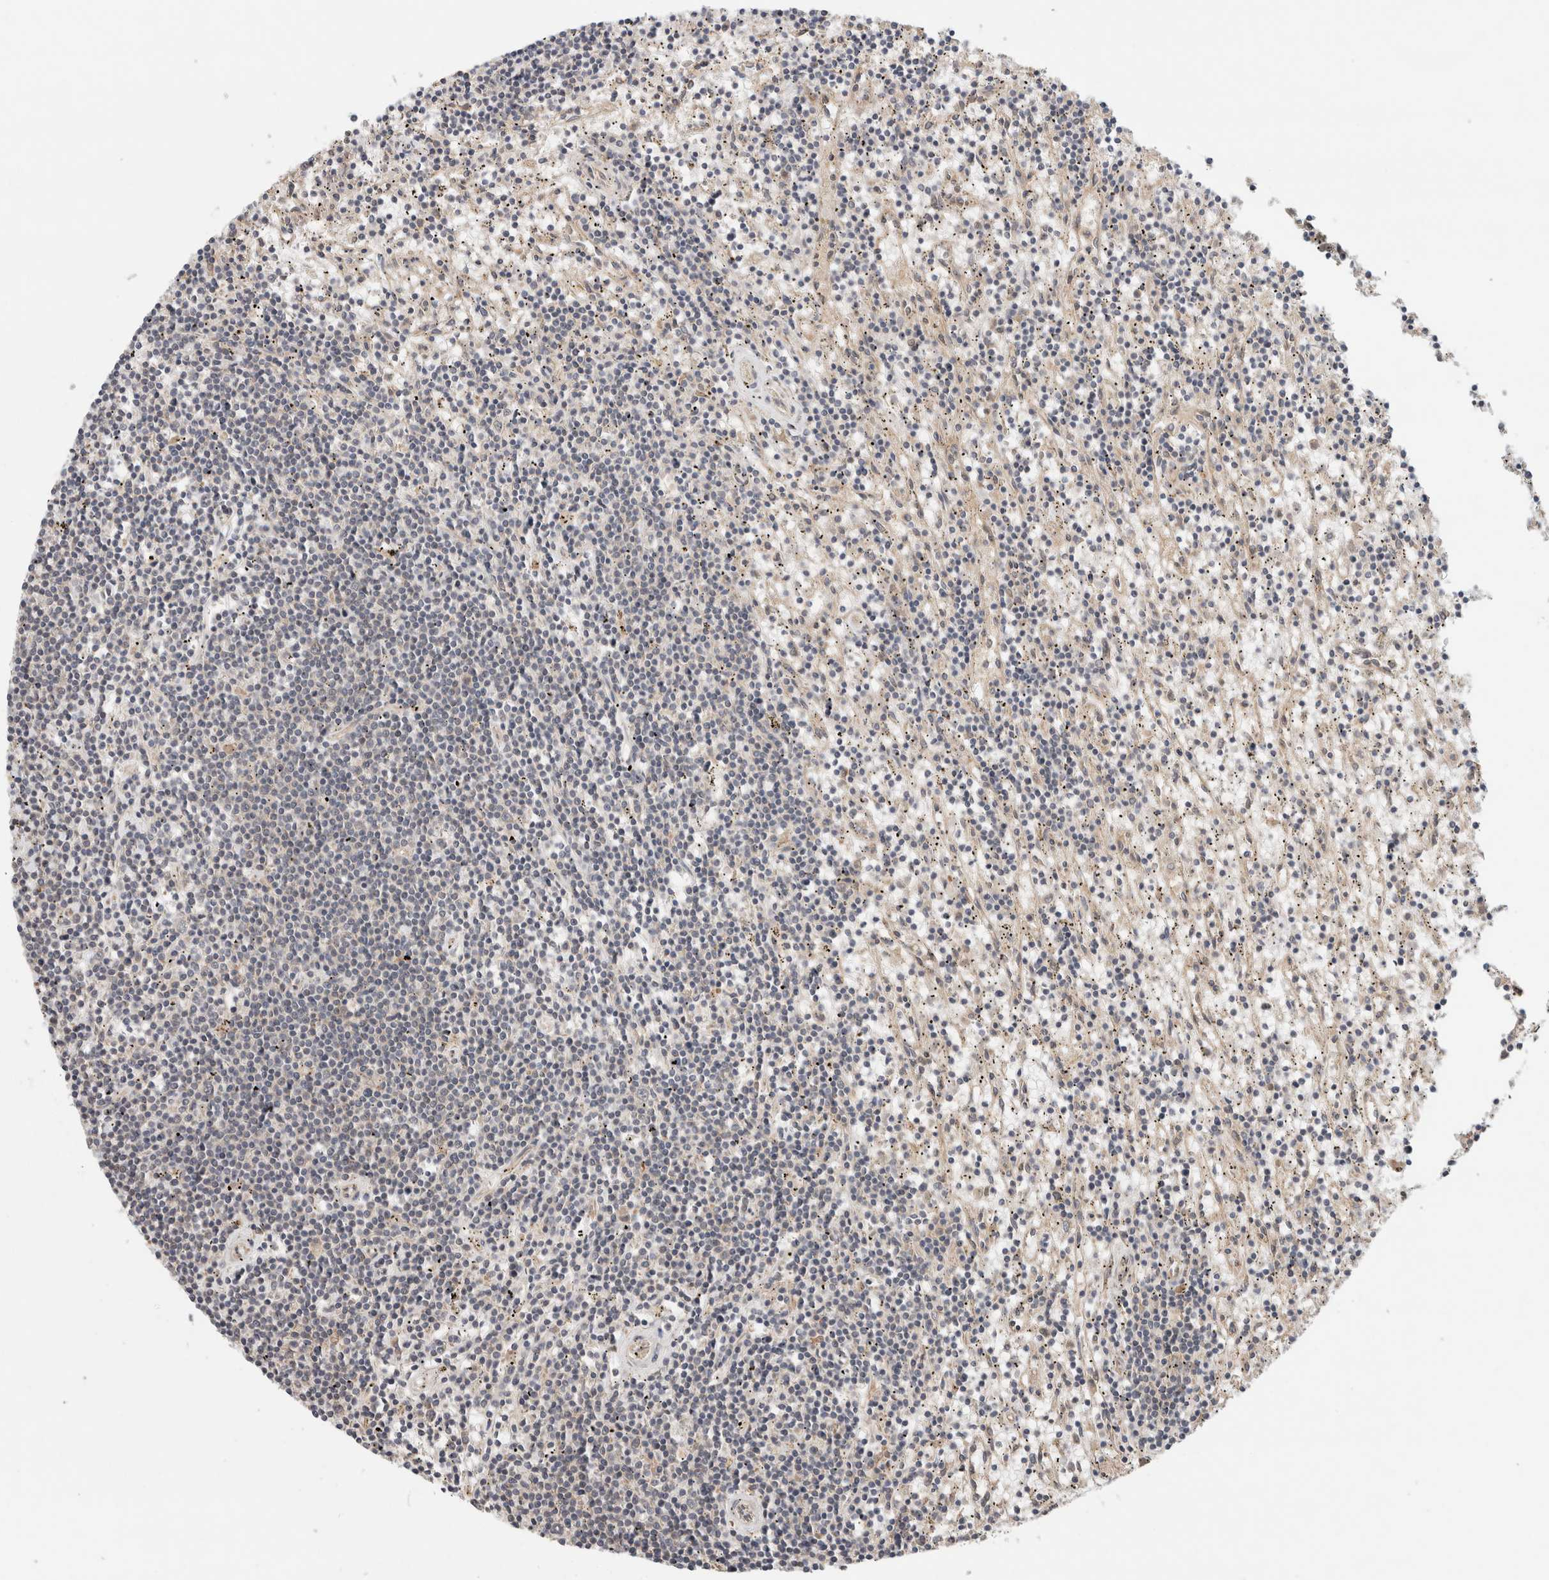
{"staining": {"intensity": "negative", "quantity": "none", "location": "none"}, "tissue": "lymphoma", "cell_type": "Tumor cells", "image_type": "cancer", "snomed": [{"axis": "morphology", "description": "Malignant lymphoma, non-Hodgkin's type, Low grade"}, {"axis": "topography", "description": "Spleen"}], "caption": "The histopathology image reveals no significant expression in tumor cells of malignant lymphoma, non-Hodgkin's type (low-grade). Brightfield microscopy of immunohistochemistry (IHC) stained with DAB (brown) and hematoxylin (blue), captured at high magnification.", "gene": "SGK1", "patient": {"sex": "male", "age": 76}}